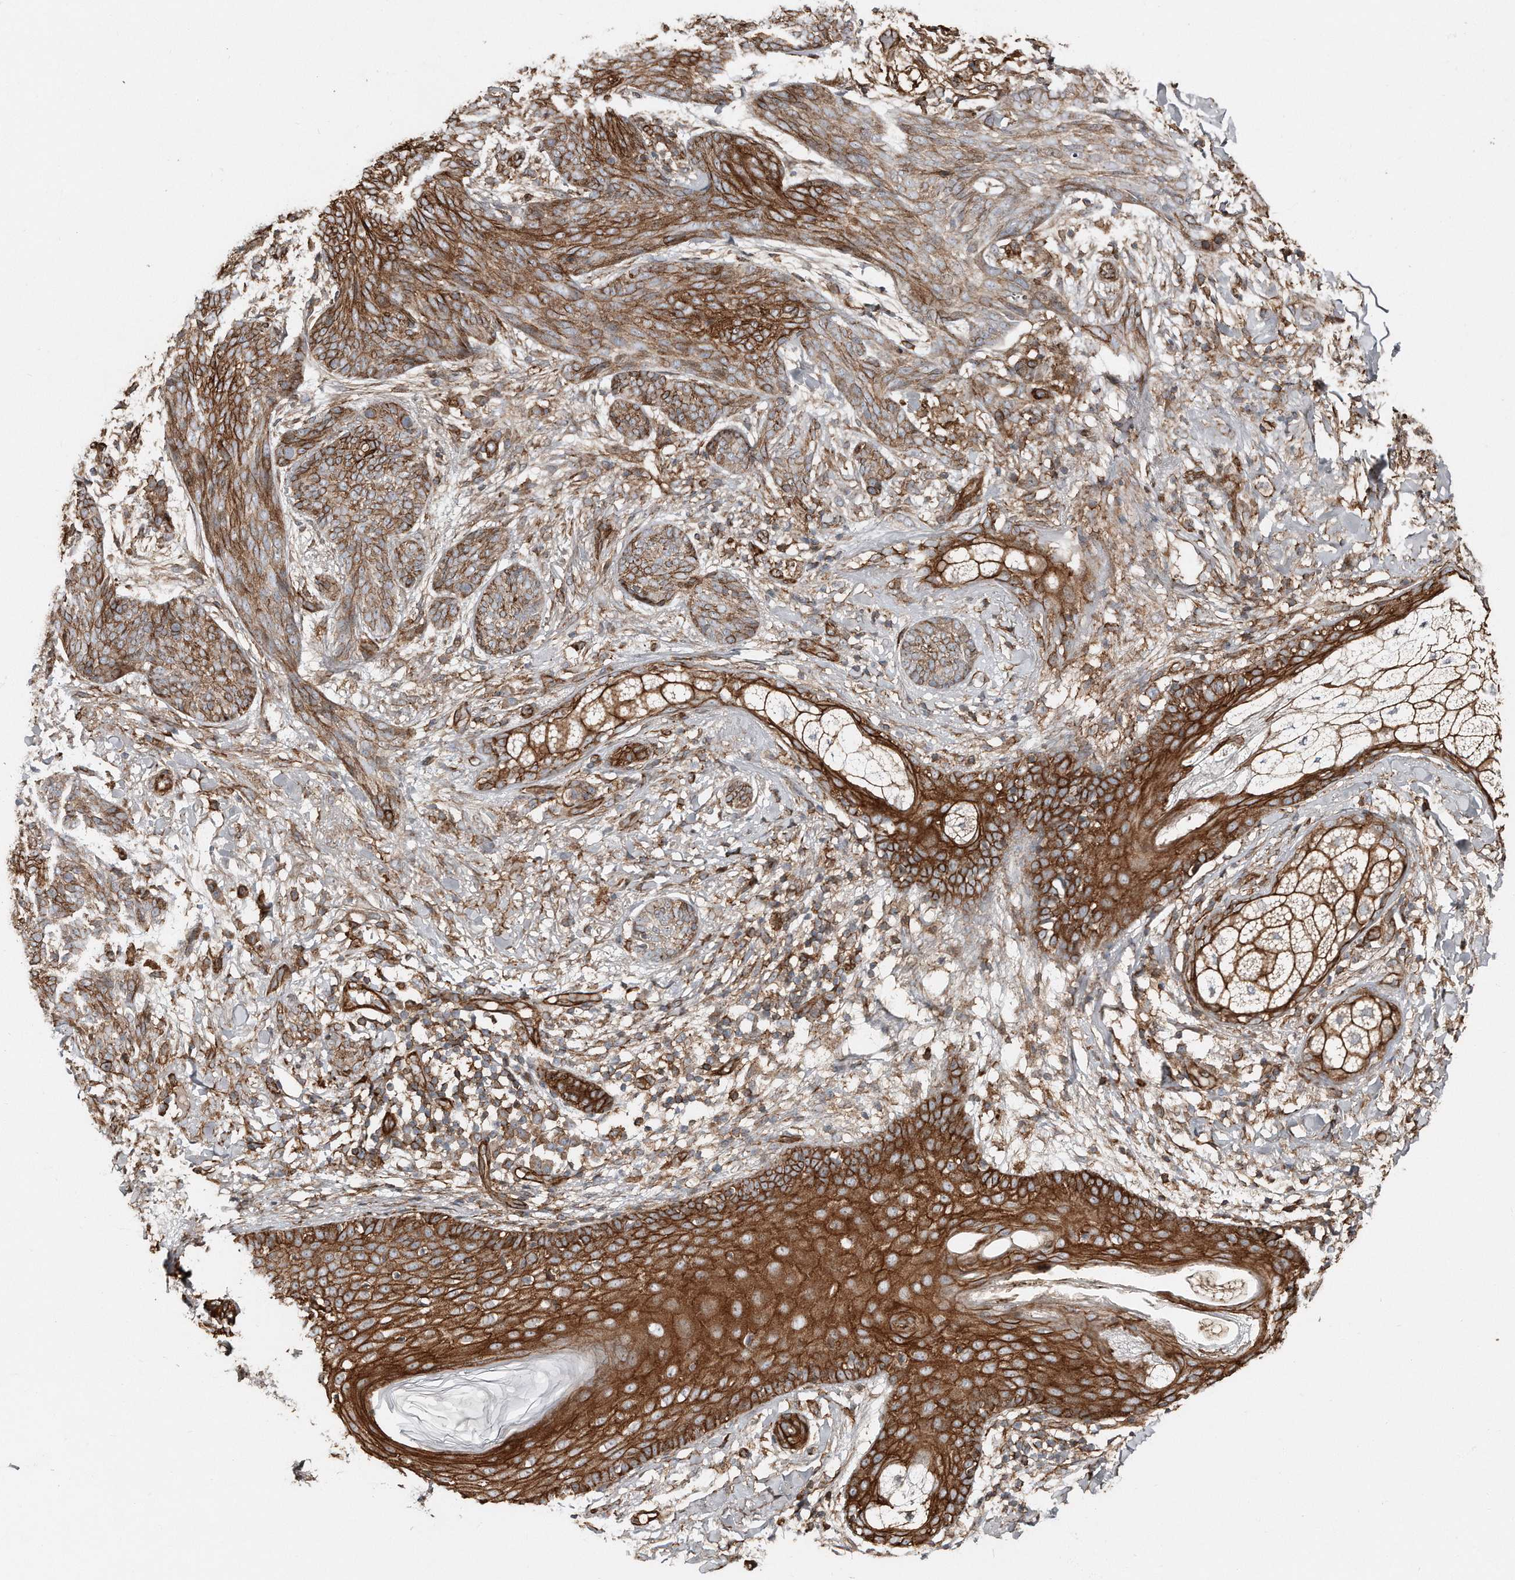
{"staining": {"intensity": "strong", "quantity": ">75%", "location": "cytoplasmic/membranous"}, "tissue": "skin cancer", "cell_type": "Tumor cells", "image_type": "cancer", "snomed": [{"axis": "morphology", "description": "Basal cell carcinoma"}, {"axis": "topography", "description": "Skin"}], "caption": "The immunohistochemical stain labels strong cytoplasmic/membranous positivity in tumor cells of basal cell carcinoma (skin) tissue. (Brightfield microscopy of DAB IHC at high magnification).", "gene": "SNAP47", "patient": {"sex": "male", "age": 85}}